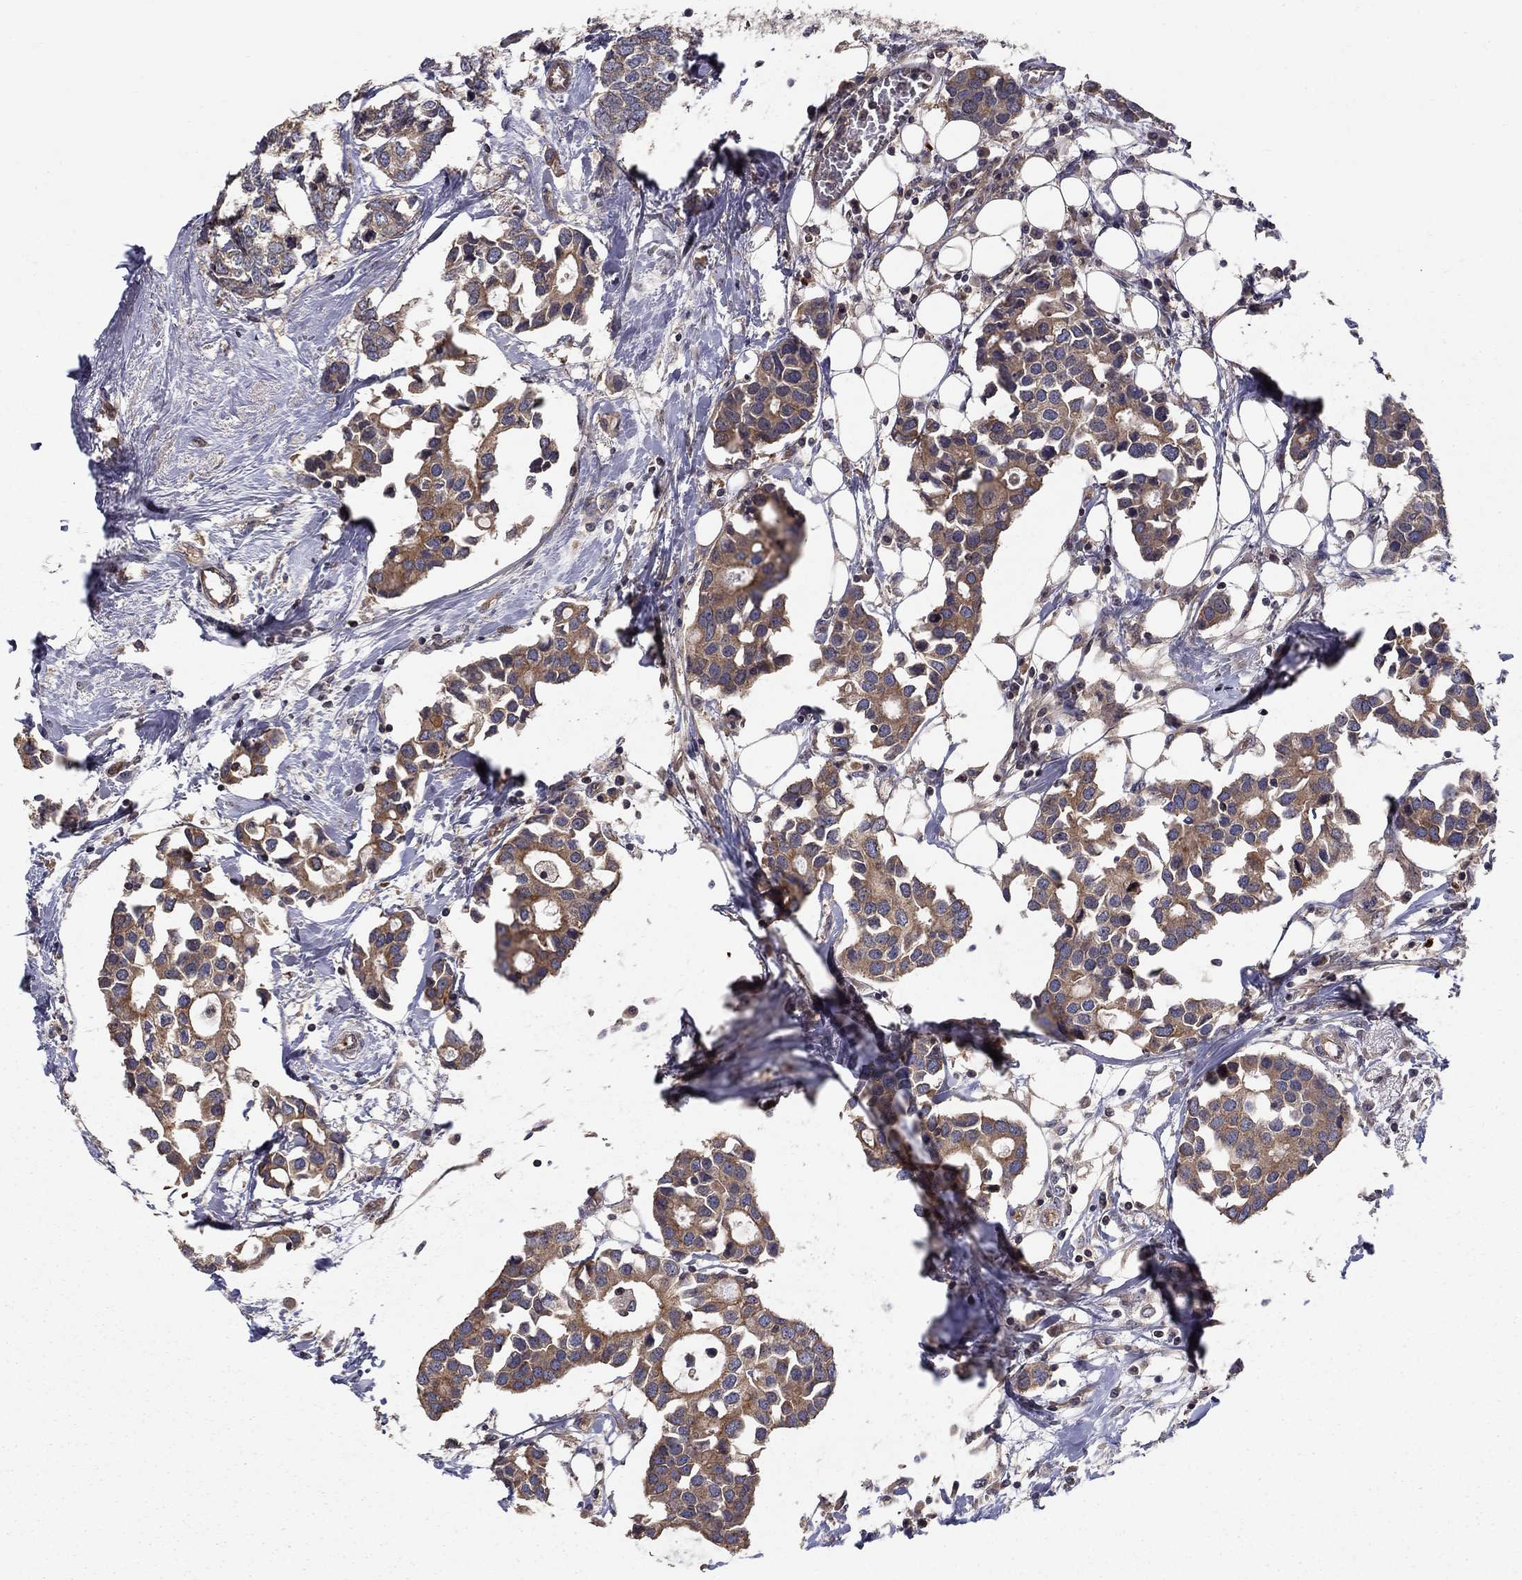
{"staining": {"intensity": "moderate", "quantity": ">75%", "location": "cytoplasmic/membranous"}, "tissue": "breast cancer", "cell_type": "Tumor cells", "image_type": "cancer", "snomed": [{"axis": "morphology", "description": "Duct carcinoma"}, {"axis": "topography", "description": "Breast"}], "caption": "Immunohistochemical staining of invasive ductal carcinoma (breast) exhibits medium levels of moderate cytoplasmic/membranous protein positivity in approximately >75% of tumor cells.", "gene": "BMERB1", "patient": {"sex": "female", "age": 83}}